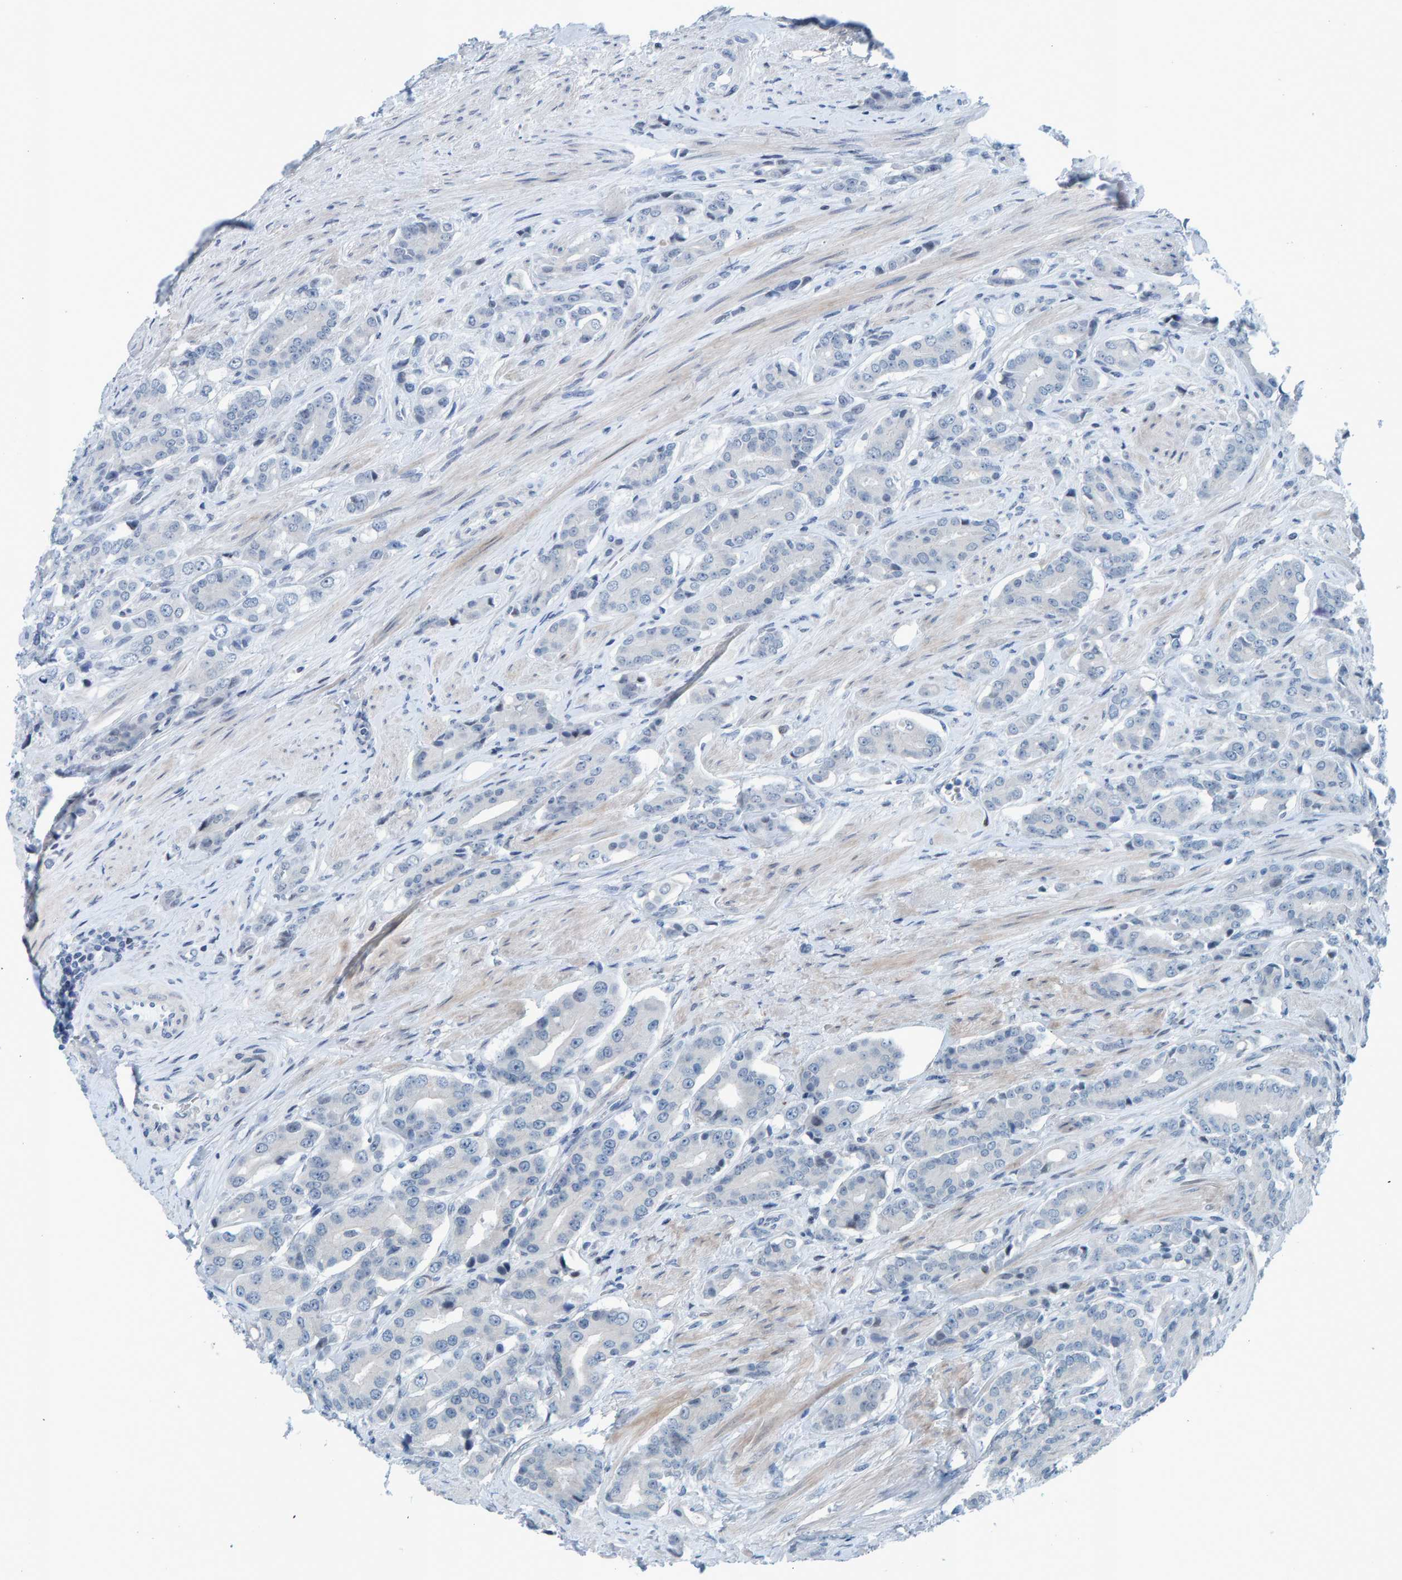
{"staining": {"intensity": "negative", "quantity": "none", "location": "none"}, "tissue": "prostate cancer", "cell_type": "Tumor cells", "image_type": "cancer", "snomed": [{"axis": "morphology", "description": "Adenocarcinoma, High grade"}, {"axis": "topography", "description": "Prostate"}], "caption": "Tumor cells are negative for brown protein staining in adenocarcinoma (high-grade) (prostate).", "gene": "CNP", "patient": {"sex": "male", "age": 71}}